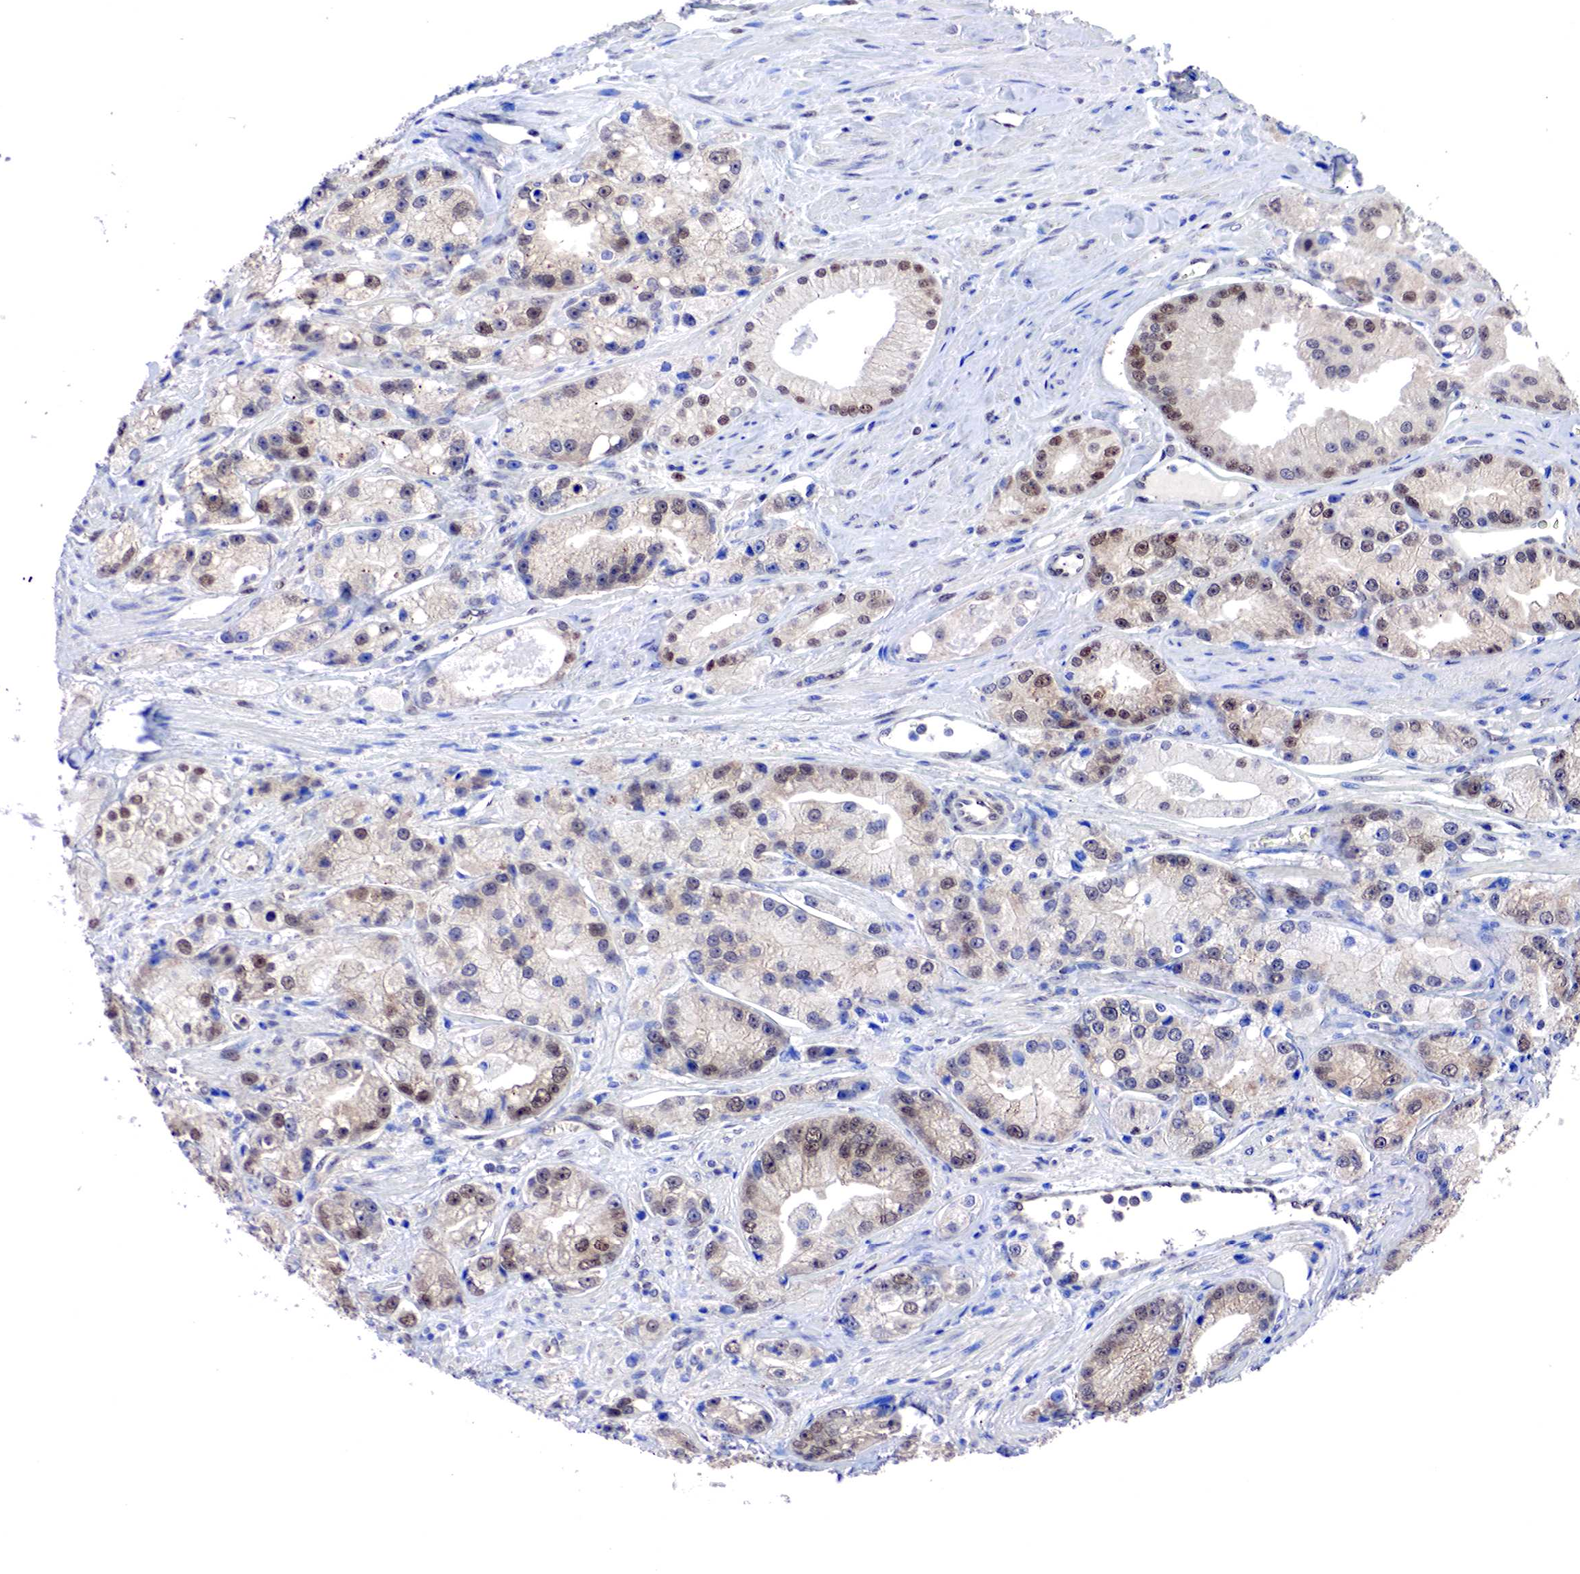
{"staining": {"intensity": "weak", "quantity": "25%-75%", "location": "cytoplasmic/membranous,nuclear"}, "tissue": "prostate cancer", "cell_type": "Tumor cells", "image_type": "cancer", "snomed": [{"axis": "morphology", "description": "Adenocarcinoma, Medium grade"}, {"axis": "topography", "description": "Prostate"}], "caption": "The photomicrograph exhibits immunohistochemical staining of prostate cancer. There is weak cytoplasmic/membranous and nuclear positivity is seen in approximately 25%-75% of tumor cells.", "gene": "PABIR2", "patient": {"sex": "male", "age": 72}}